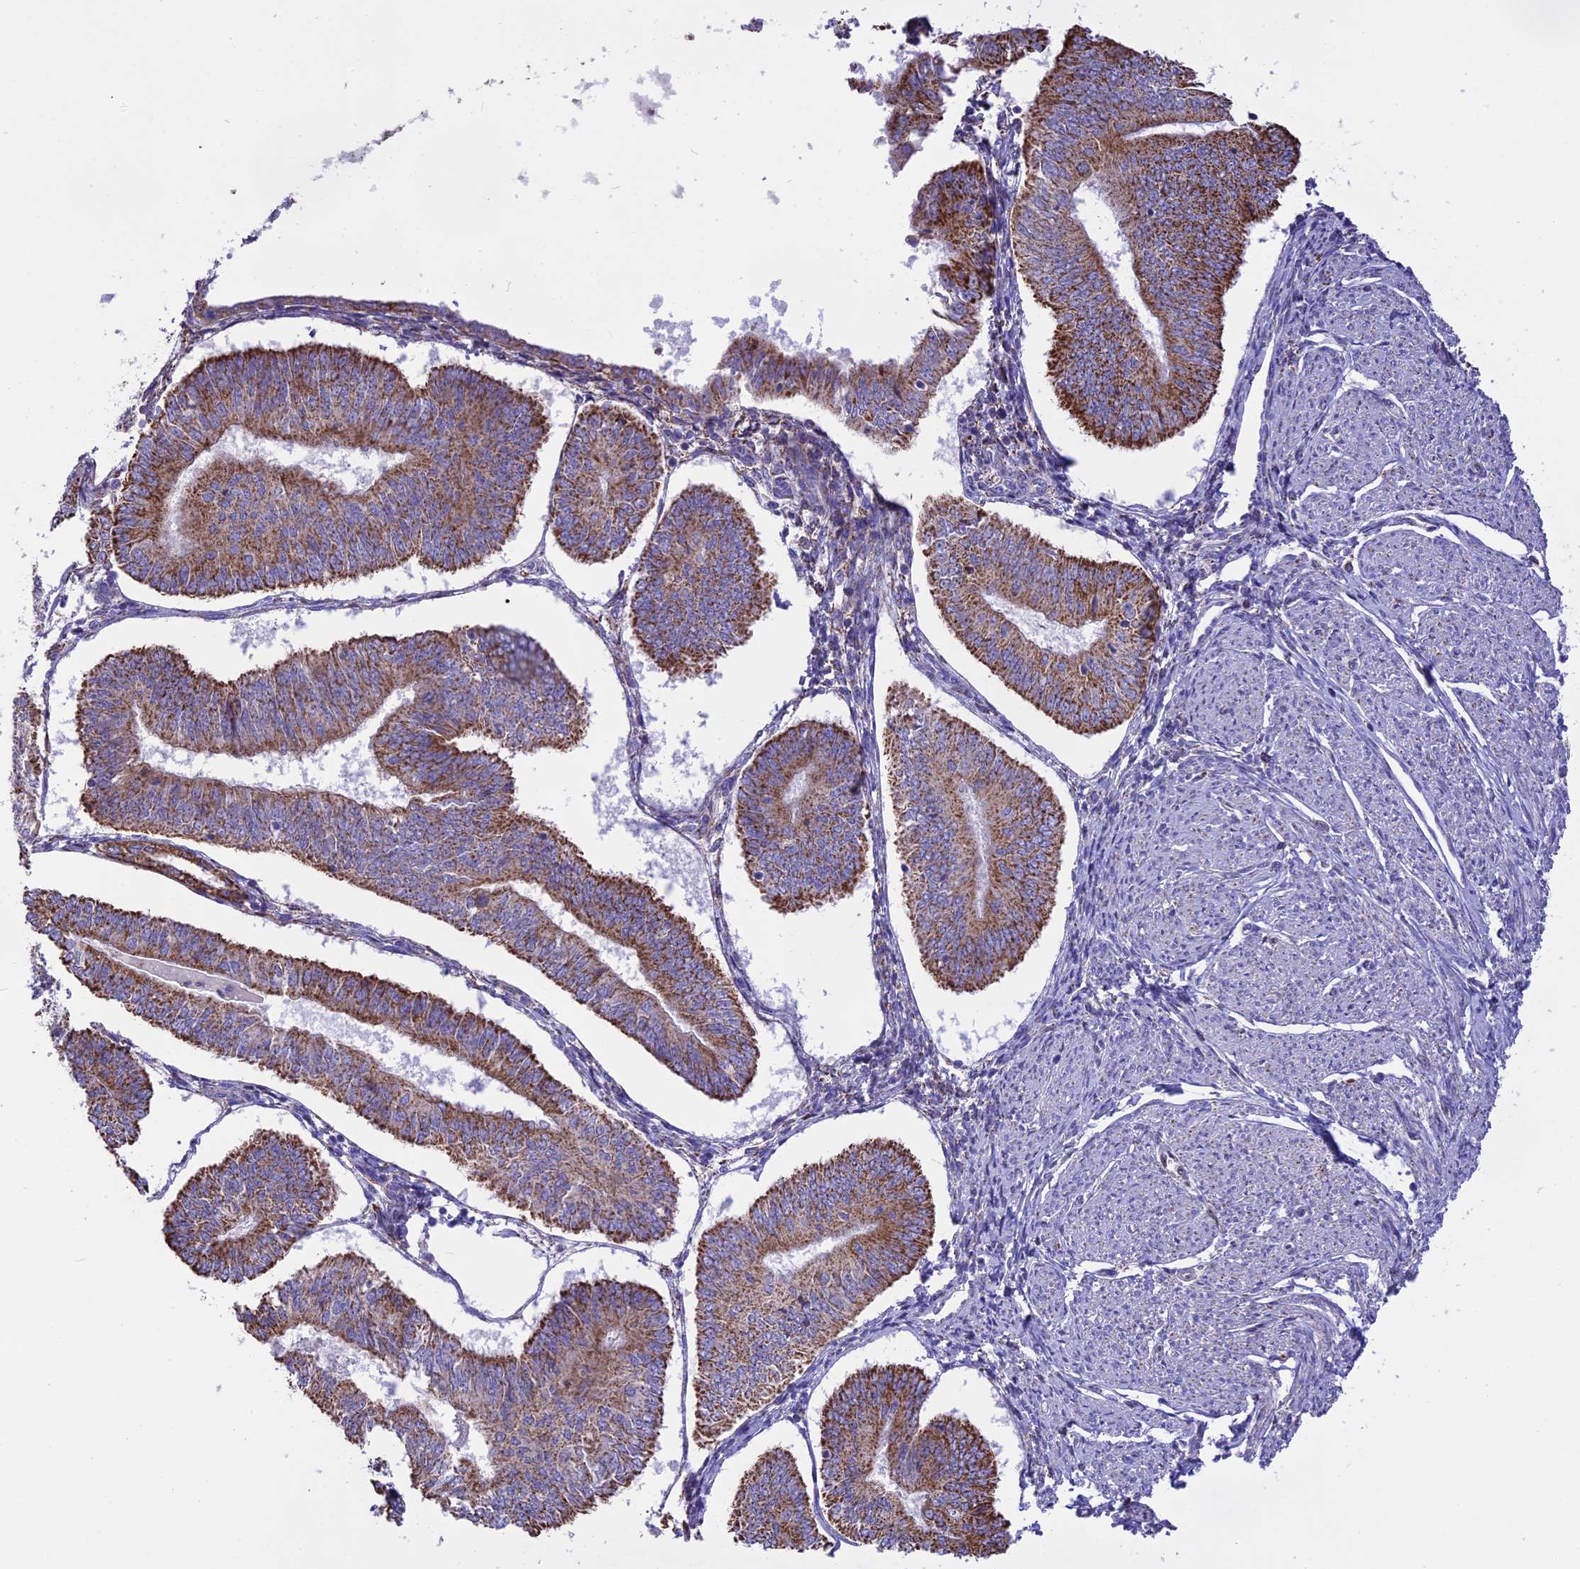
{"staining": {"intensity": "moderate", "quantity": ">75%", "location": "cytoplasmic/membranous"}, "tissue": "endometrial cancer", "cell_type": "Tumor cells", "image_type": "cancer", "snomed": [{"axis": "morphology", "description": "Adenocarcinoma, NOS"}, {"axis": "topography", "description": "Endometrium"}], "caption": "Brown immunohistochemical staining in human endometrial cancer displays moderate cytoplasmic/membranous positivity in about >75% of tumor cells. (Brightfield microscopy of DAB IHC at high magnification).", "gene": "DOC2B", "patient": {"sex": "female", "age": 58}}